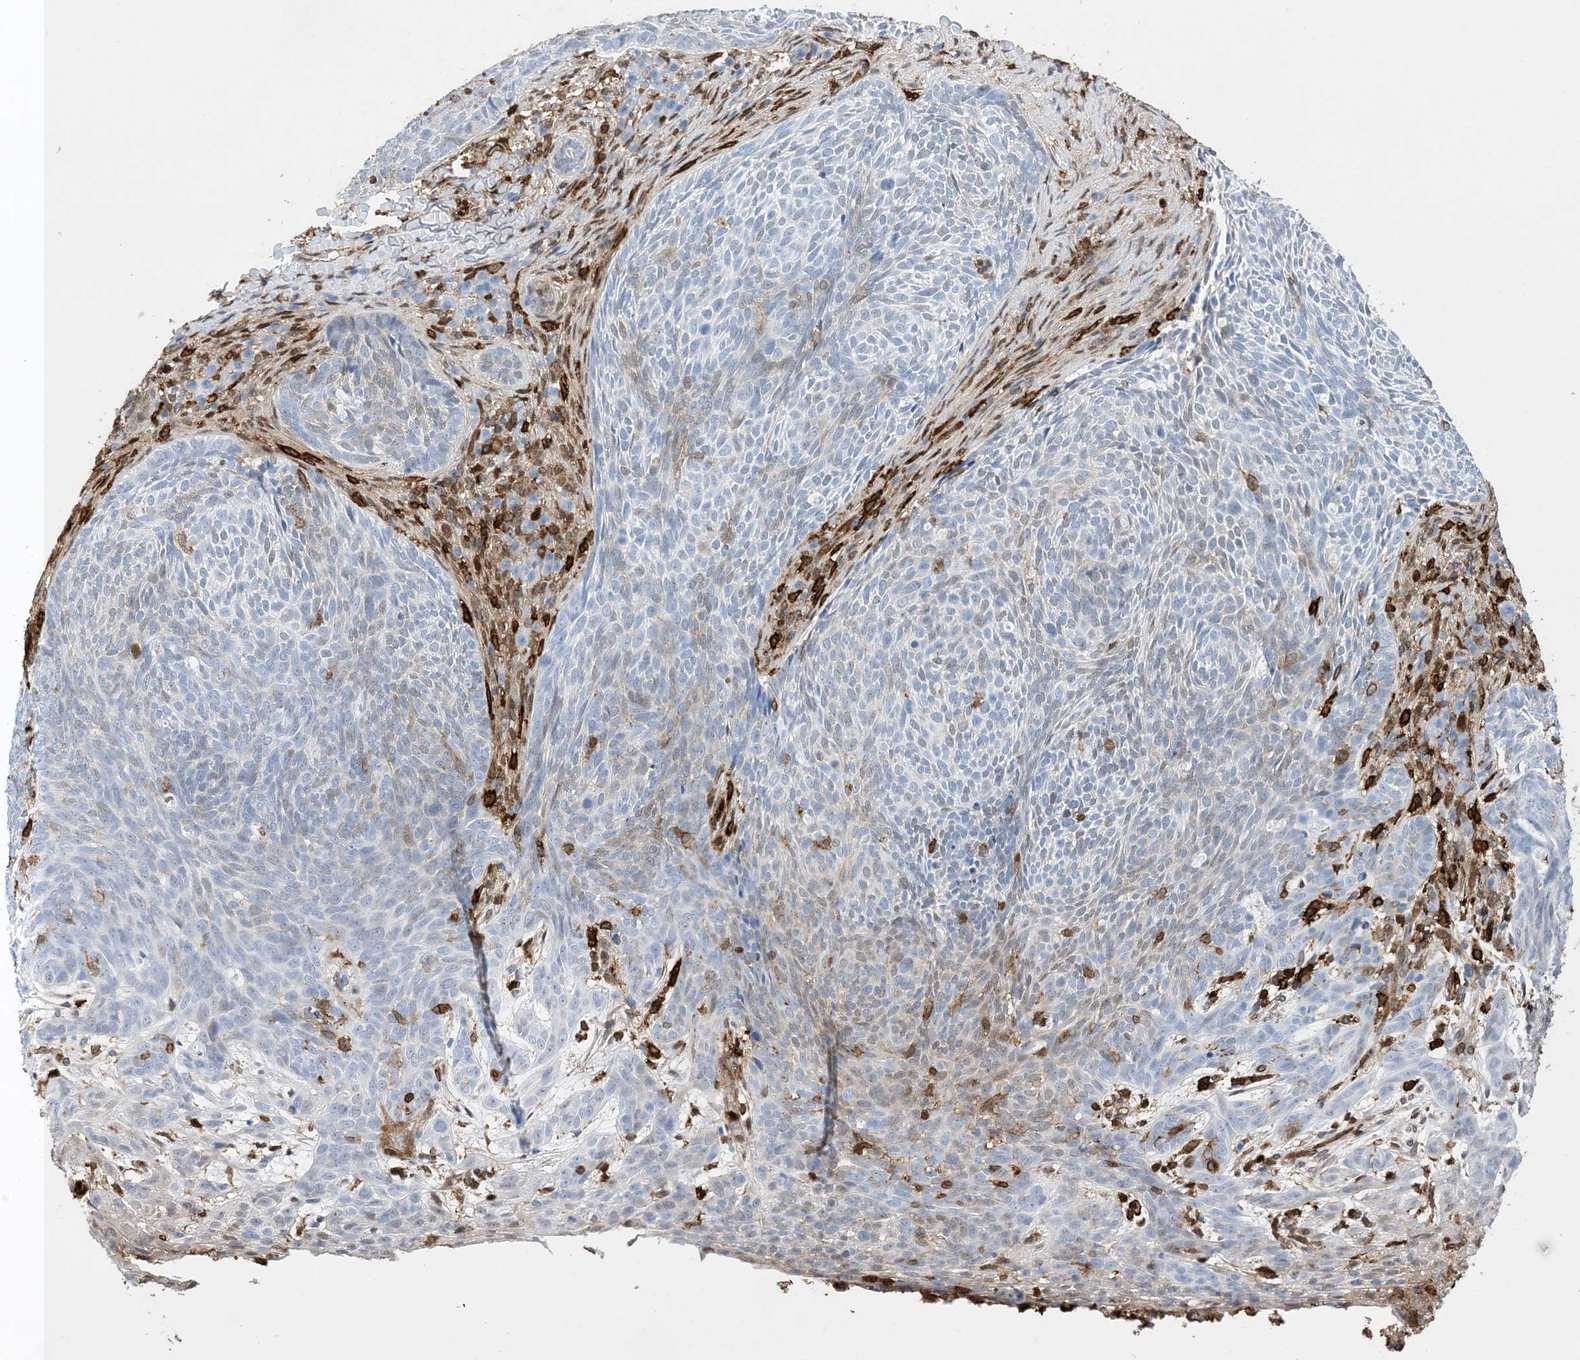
{"staining": {"intensity": "weak", "quantity": "<25%", "location": "cytoplasmic/membranous"}, "tissue": "skin cancer", "cell_type": "Tumor cells", "image_type": "cancer", "snomed": [{"axis": "morphology", "description": "Basal cell carcinoma"}, {"axis": "topography", "description": "Skin"}], "caption": "This histopathology image is of skin cancer (basal cell carcinoma) stained with immunohistochemistry to label a protein in brown with the nuclei are counter-stained blue. There is no positivity in tumor cells. (IHC, brightfield microscopy, high magnification).", "gene": "ANXA1", "patient": {"sex": "male", "age": 85}}